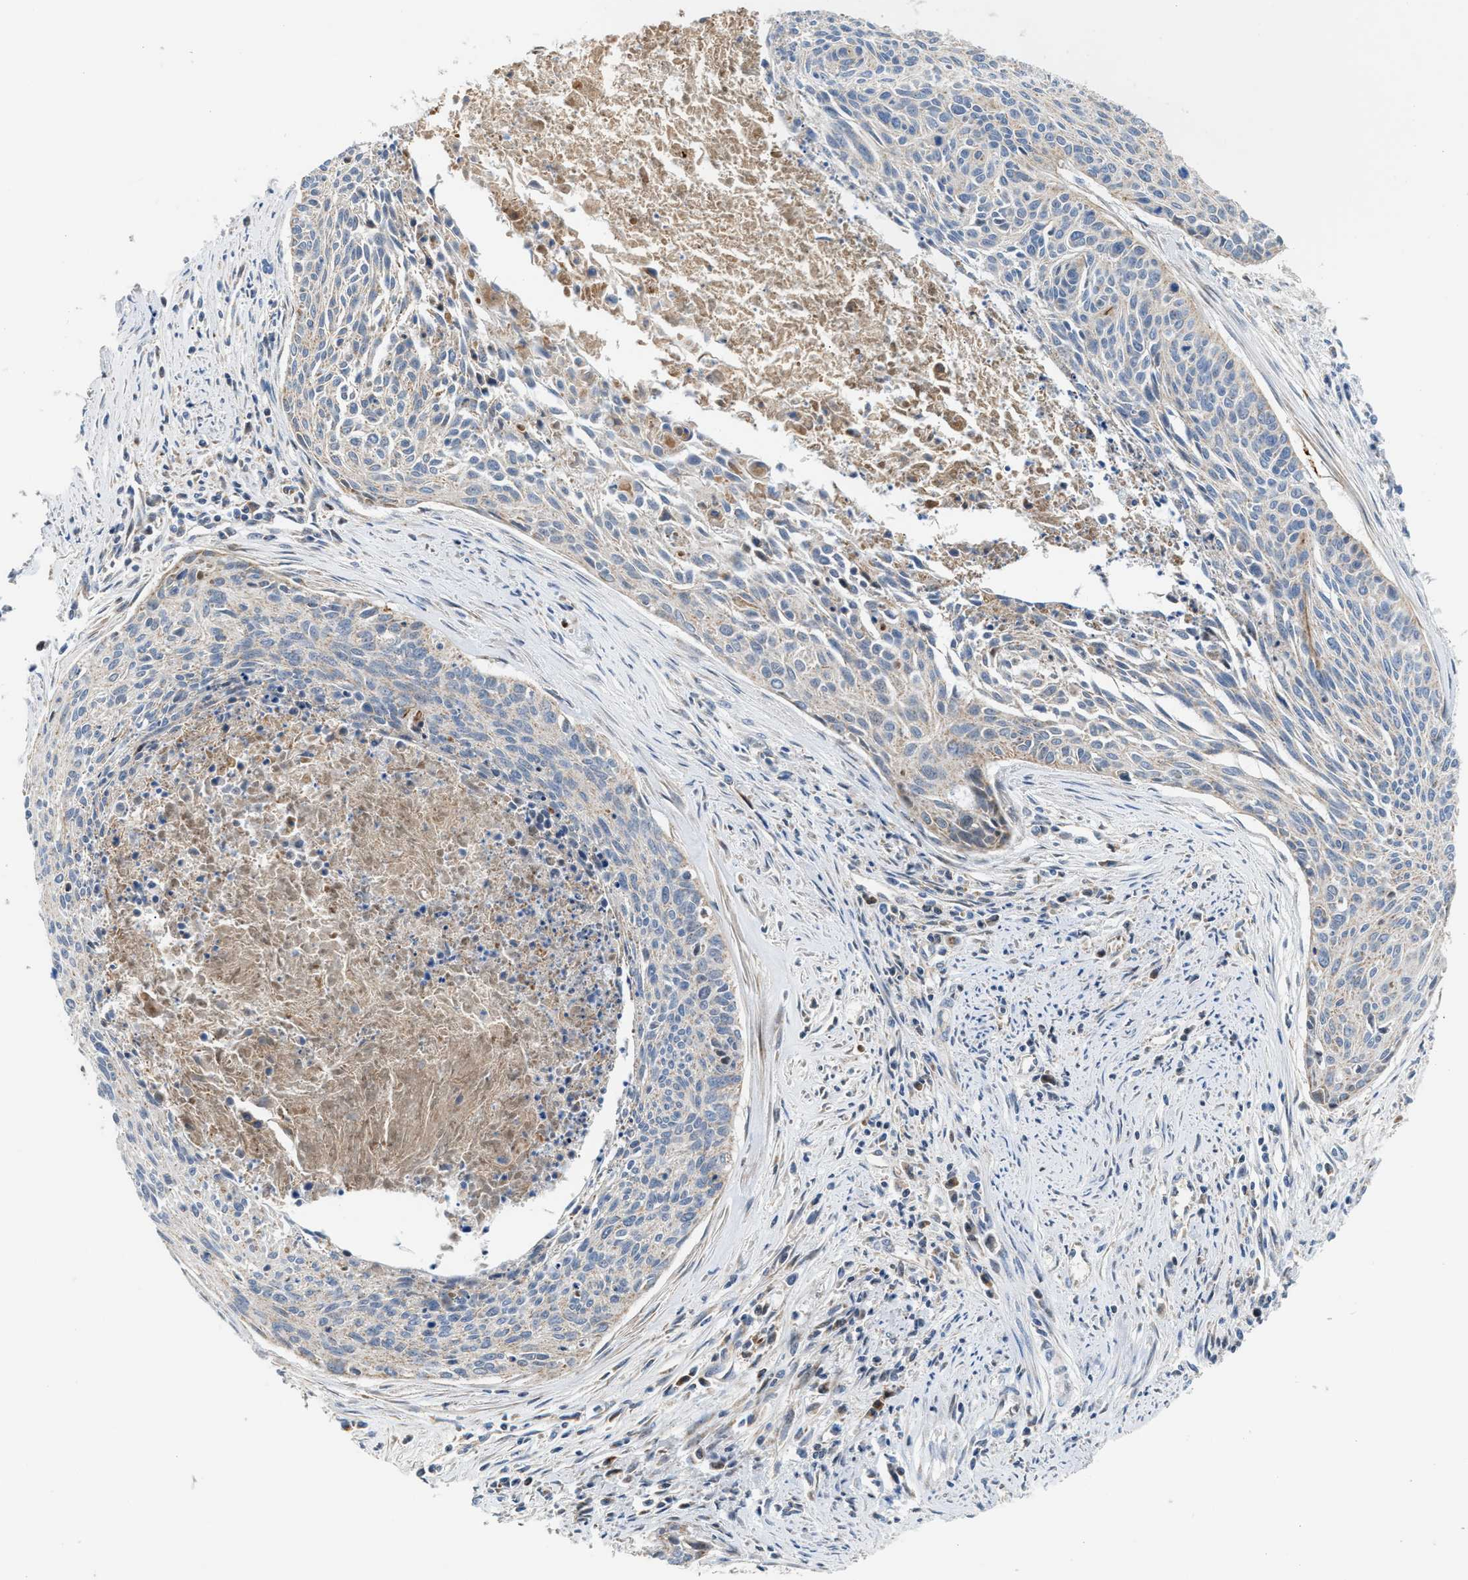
{"staining": {"intensity": "negative", "quantity": "none", "location": "none"}, "tissue": "cervical cancer", "cell_type": "Tumor cells", "image_type": "cancer", "snomed": [{"axis": "morphology", "description": "Squamous cell carcinoma, NOS"}, {"axis": "topography", "description": "Cervix"}], "caption": "A histopathology image of cervical squamous cell carcinoma stained for a protein demonstrates no brown staining in tumor cells.", "gene": "PMPCA", "patient": {"sex": "female", "age": 55}}